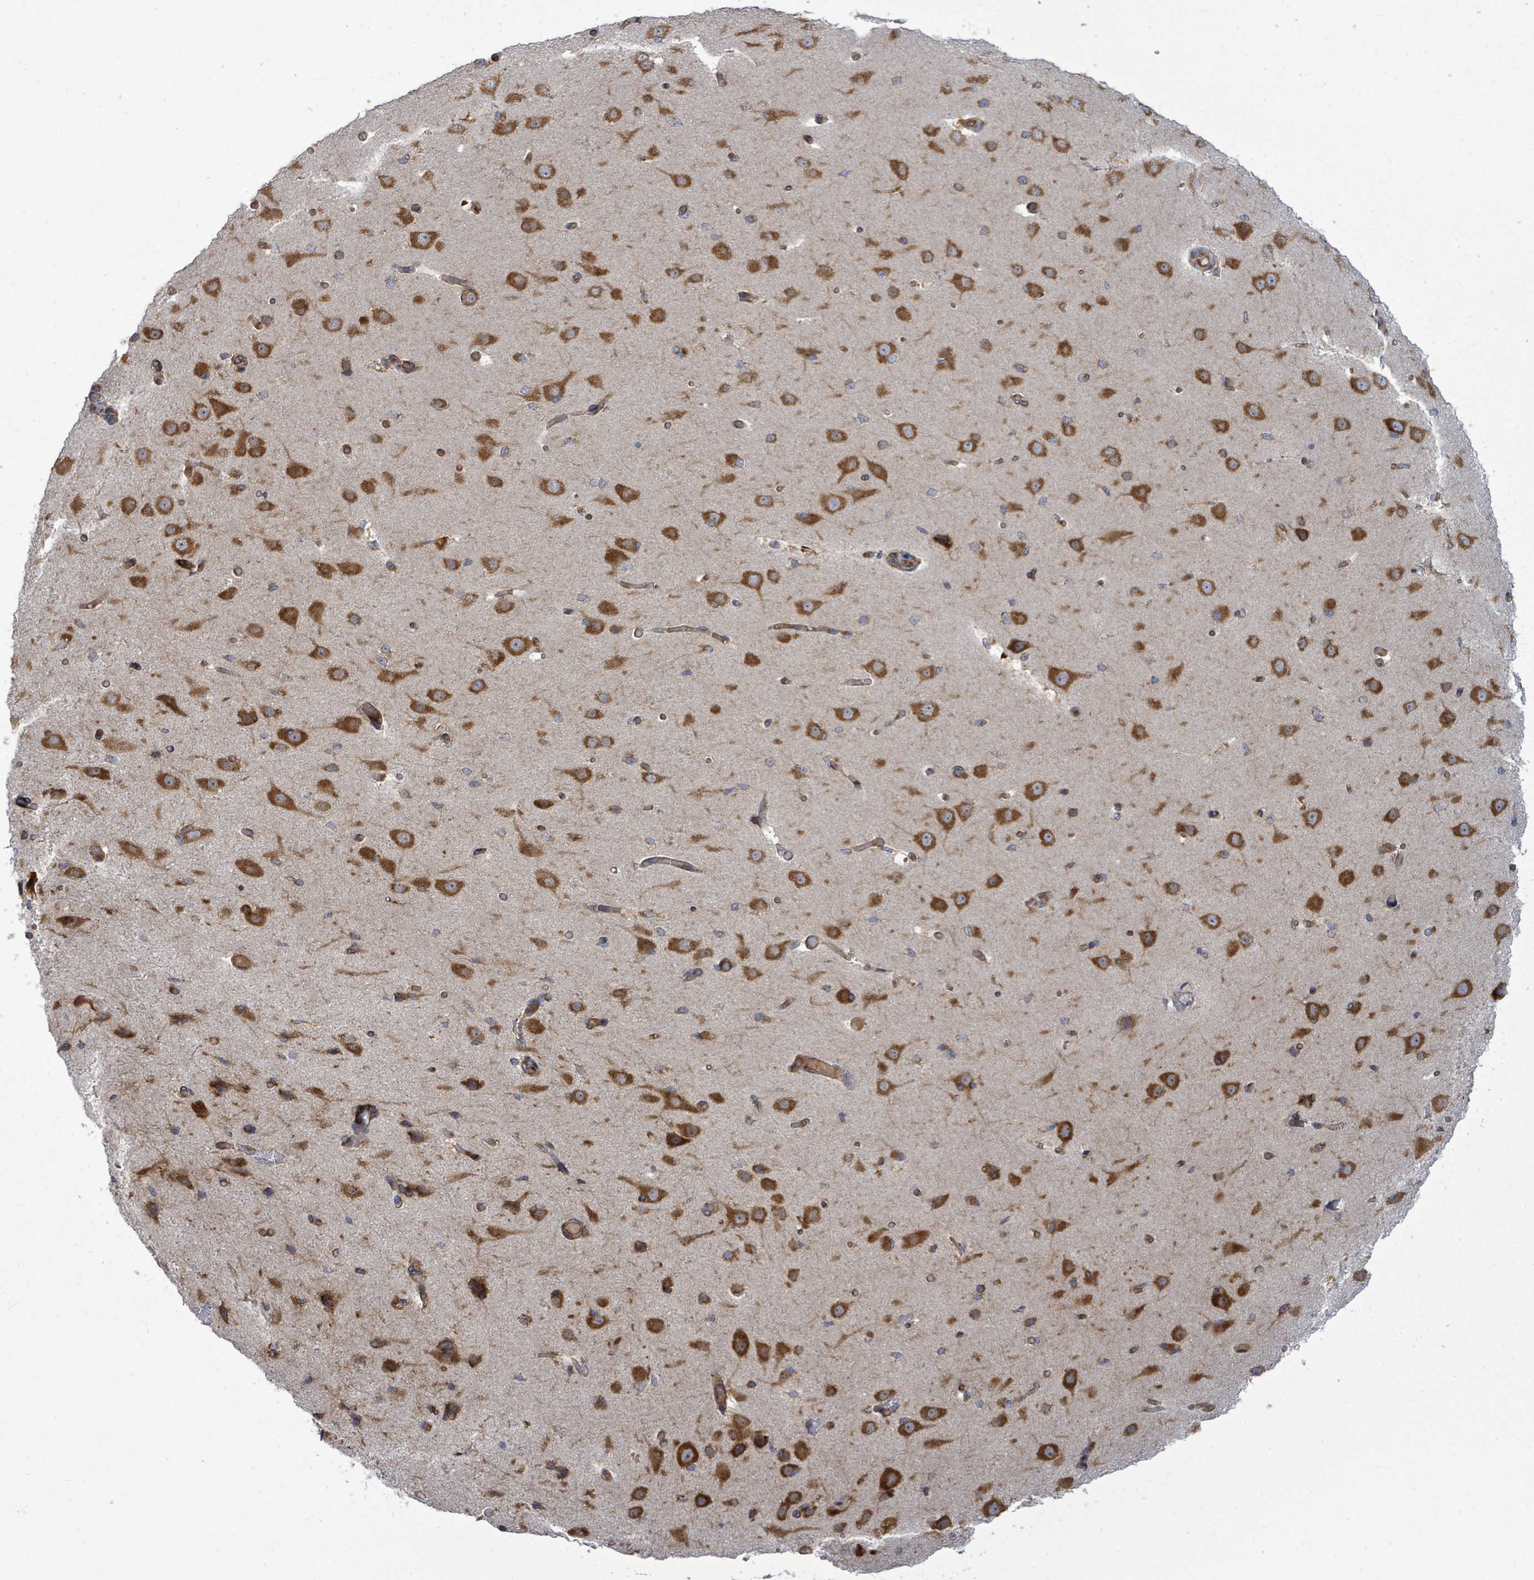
{"staining": {"intensity": "negative", "quantity": "none", "location": "none"}, "tissue": "cerebral cortex", "cell_type": "Endothelial cells", "image_type": "normal", "snomed": [{"axis": "morphology", "description": "Normal tissue, NOS"}, {"axis": "morphology", "description": "Inflammation, NOS"}, {"axis": "topography", "description": "Cerebral cortex"}], "caption": "A high-resolution photomicrograph shows IHC staining of unremarkable cerebral cortex, which demonstrates no significant staining in endothelial cells.", "gene": "EIF3CL", "patient": {"sex": "male", "age": 6}}